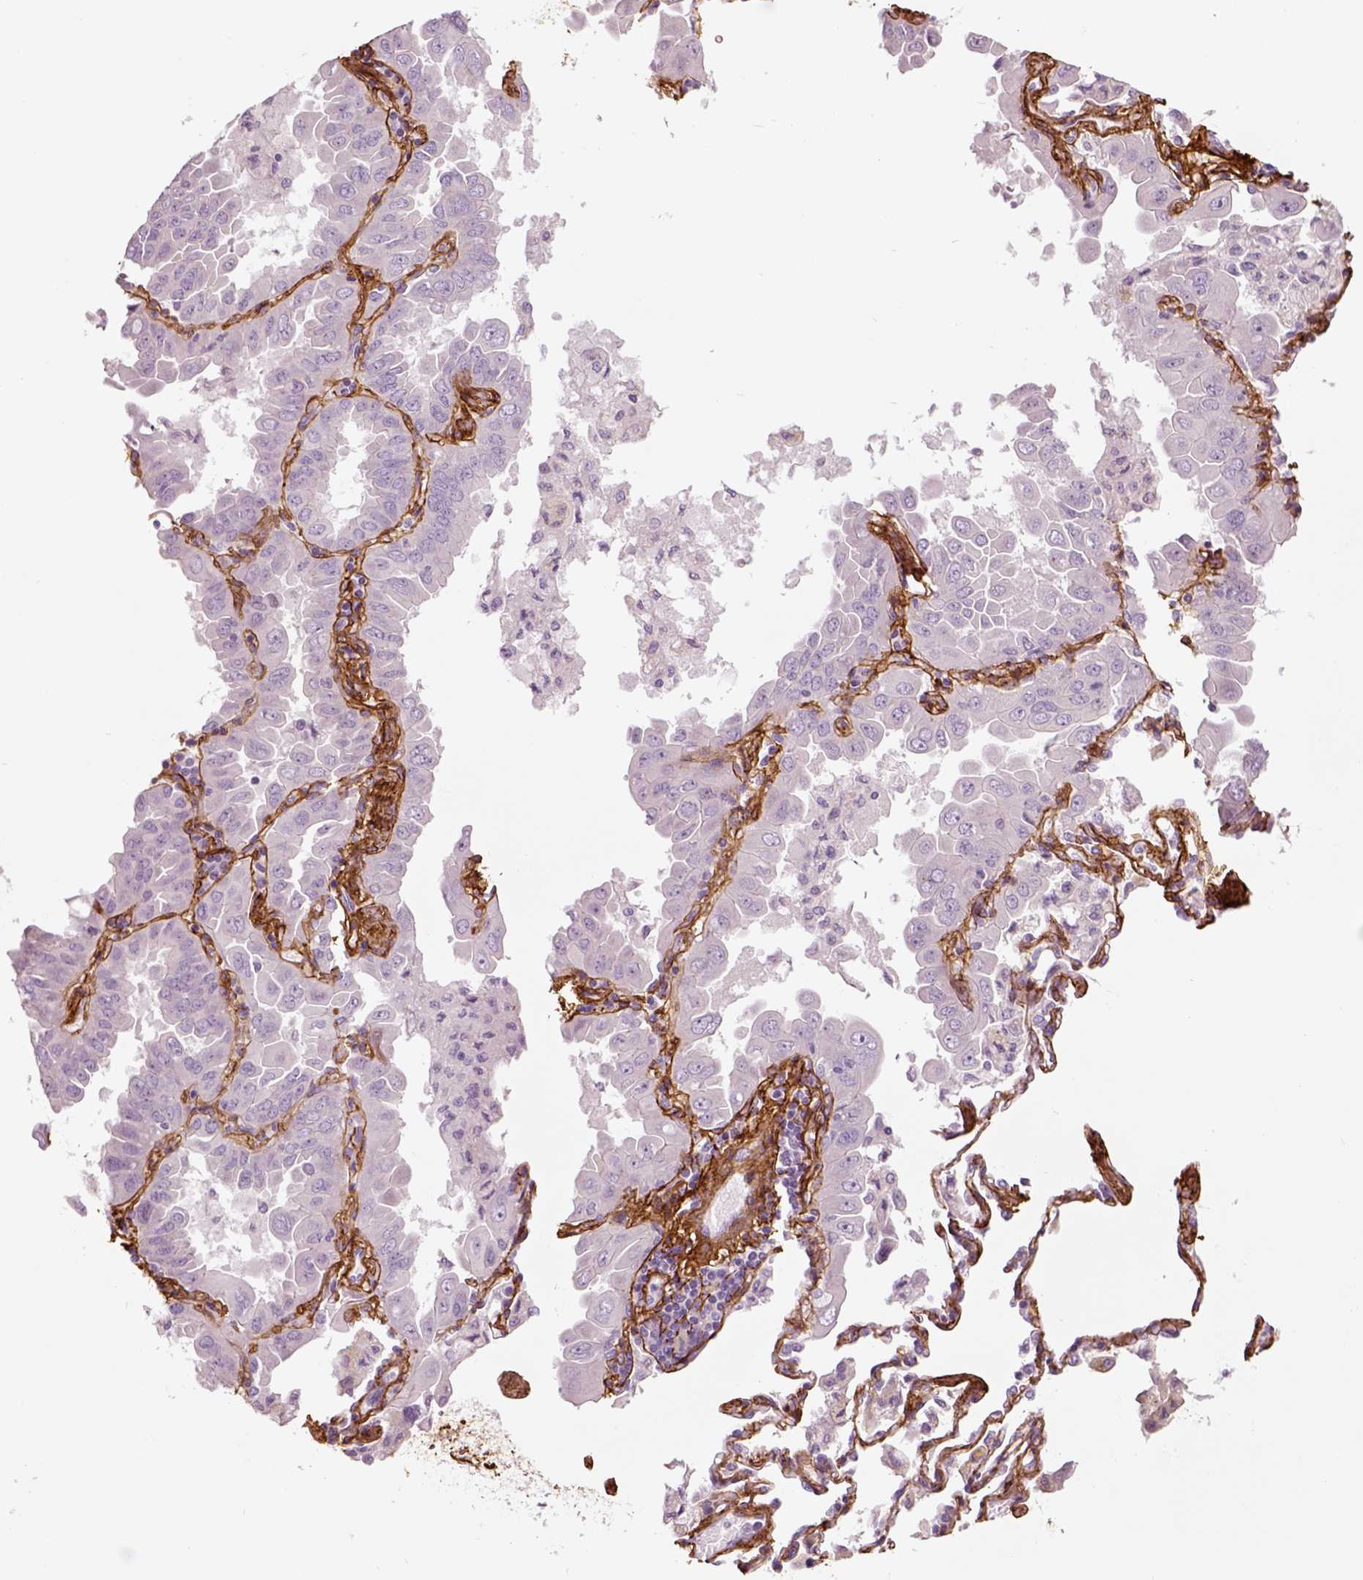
{"staining": {"intensity": "negative", "quantity": "none", "location": "none"}, "tissue": "lung cancer", "cell_type": "Tumor cells", "image_type": "cancer", "snomed": [{"axis": "morphology", "description": "Adenocarcinoma, NOS"}, {"axis": "topography", "description": "Lung"}], "caption": "Immunohistochemistry (IHC) histopathology image of neoplastic tissue: human lung cancer stained with DAB exhibits no significant protein staining in tumor cells.", "gene": "COL6A2", "patient": {"sex": "male", "age": 64}}